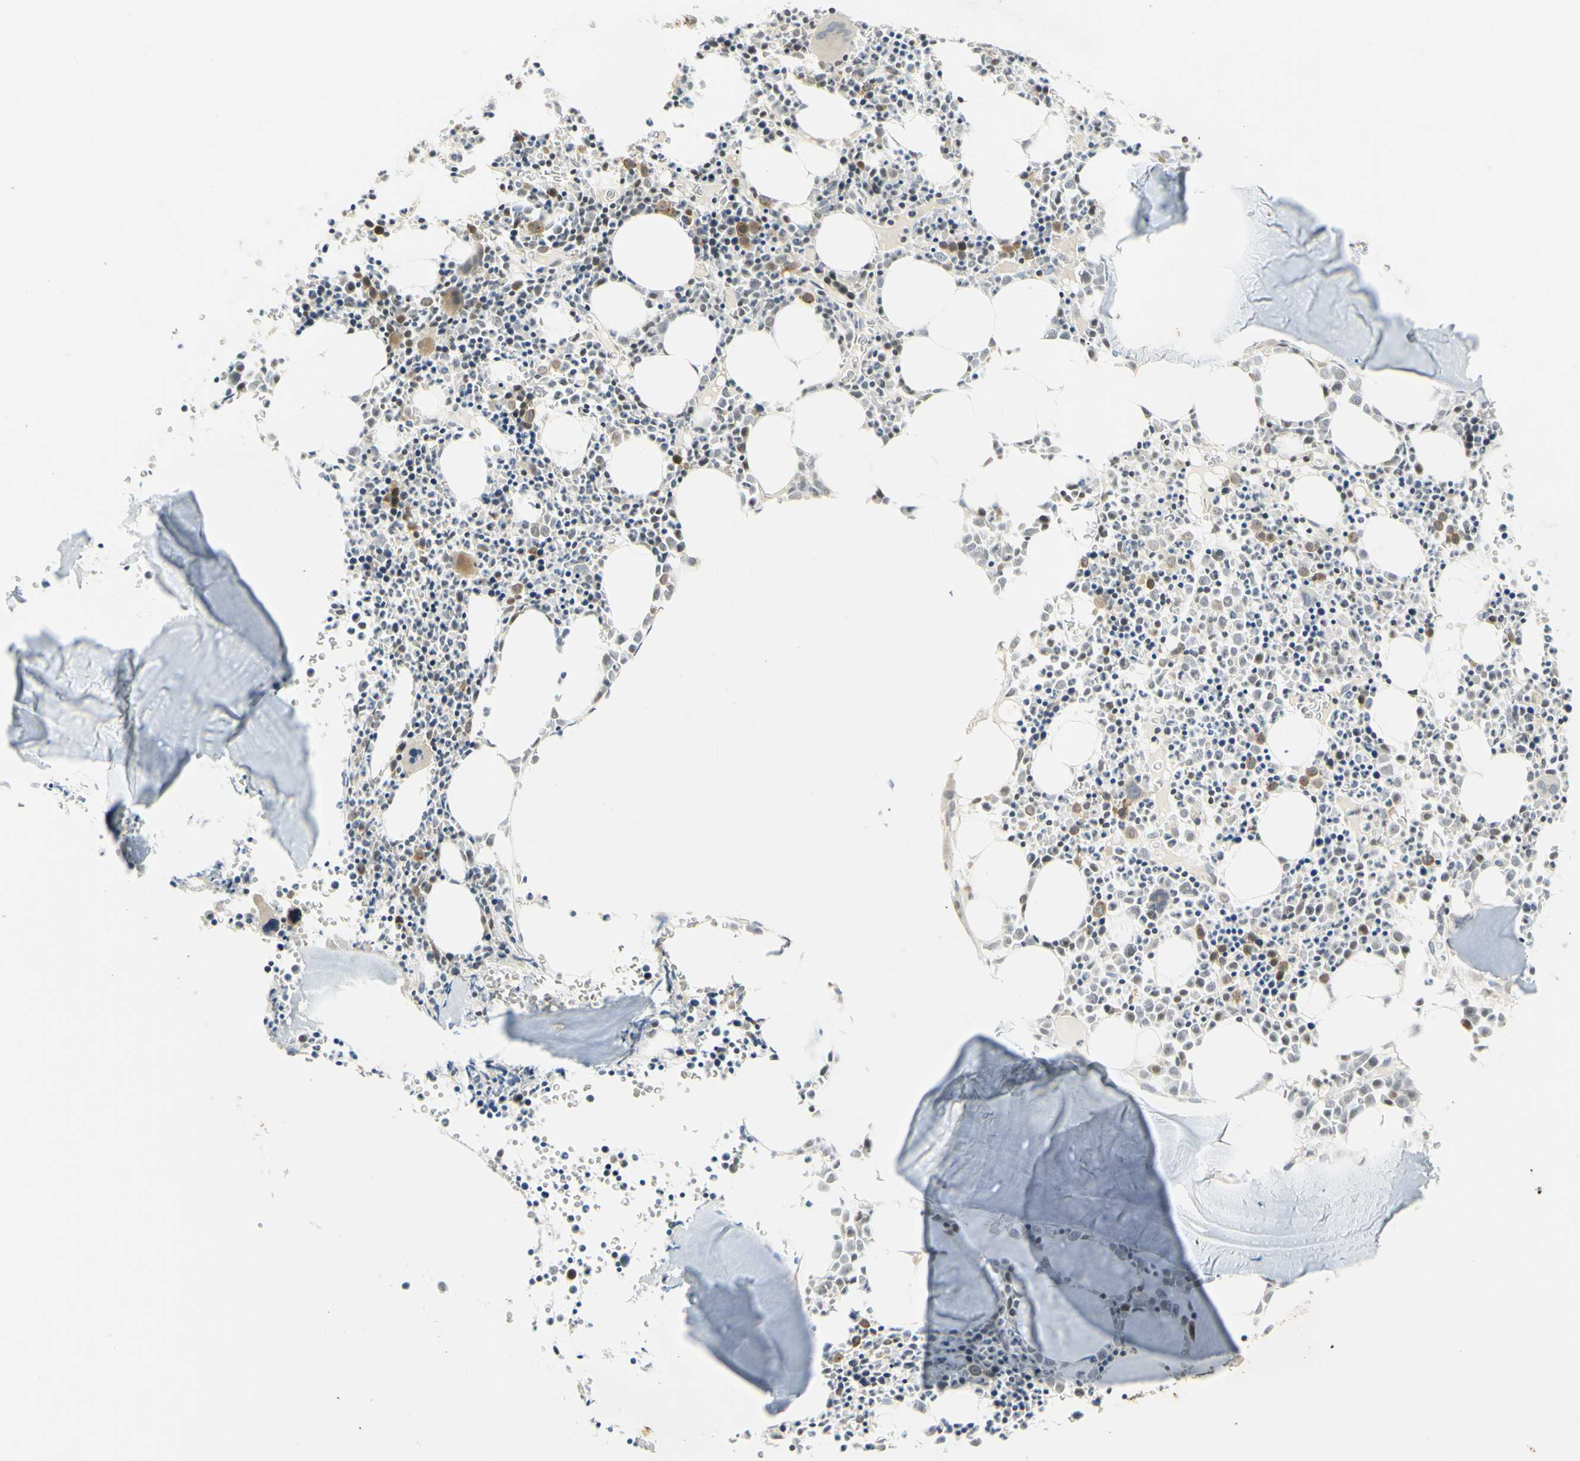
{"staining": {"intensity": "moderate", "quantity": "25%-75%", "location": "cytoplasmic/membranous"}, "tissue": "bone marrow", "cell_type": "Hematopoietic cells", "image_type": "normal", "snomed": [{"axis": "morphology", "description": "Normal tissue, NOS"}, {"axis": "morphology", "description": "Inflammation, NOS"}, {"axis": "topography", "description": "Bone marrow"}], "caption": "Bone marrow stained for a protein (brown) displays moderate cytoplasmic/membranous positive positivity in about 25%-75% of hematopoietic cells.", "gene": "CCNB2", "patient": {"sex": "female", "age": 17}}